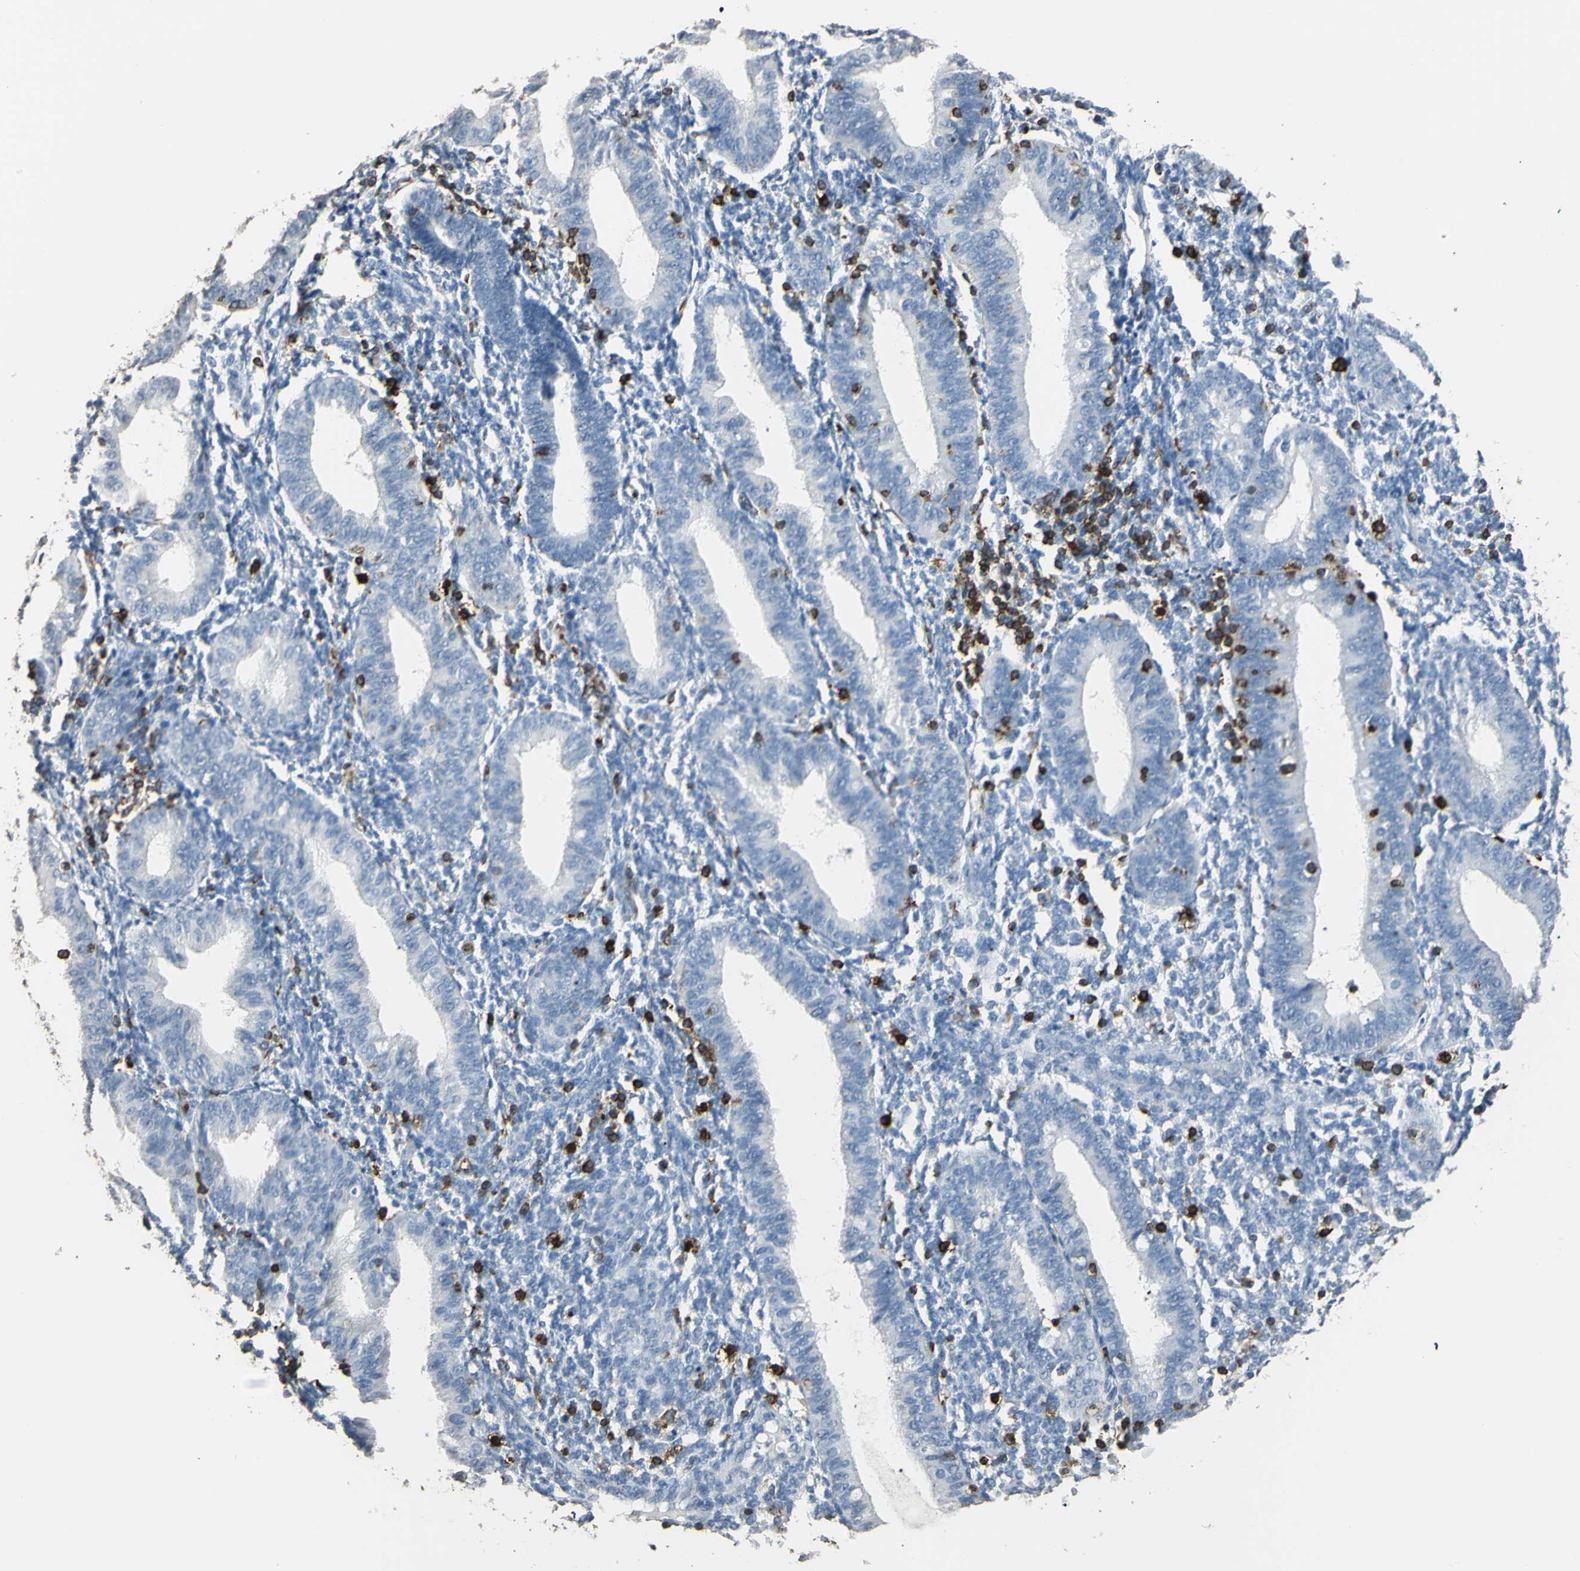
{"staining": {"intensity": "negative", "quantity": "none", "location": "none"}, "tissue": "endometrium", "cell_type": "Cells in endometrial stroma", "image_type": "normal", "snomed": [{"axis": "morphology", "description": "Normal tissue, NOS"}, {"axis": "topography", "description": "Endometrium"}], "caption": "This micrograph is of normal endometrium stained with immunohistochemistry (IHC) to label a protein in brown with the nuclei are counter-stained blue. There is no expression in cells in endometrial stroma. Brightfield microscopy of IHC stained with DAB (brown) and hematoxylin (blue), captured at high magnification.", "gene": "PSTPIP1", "patient": {"sex": "female", "age": 61}}